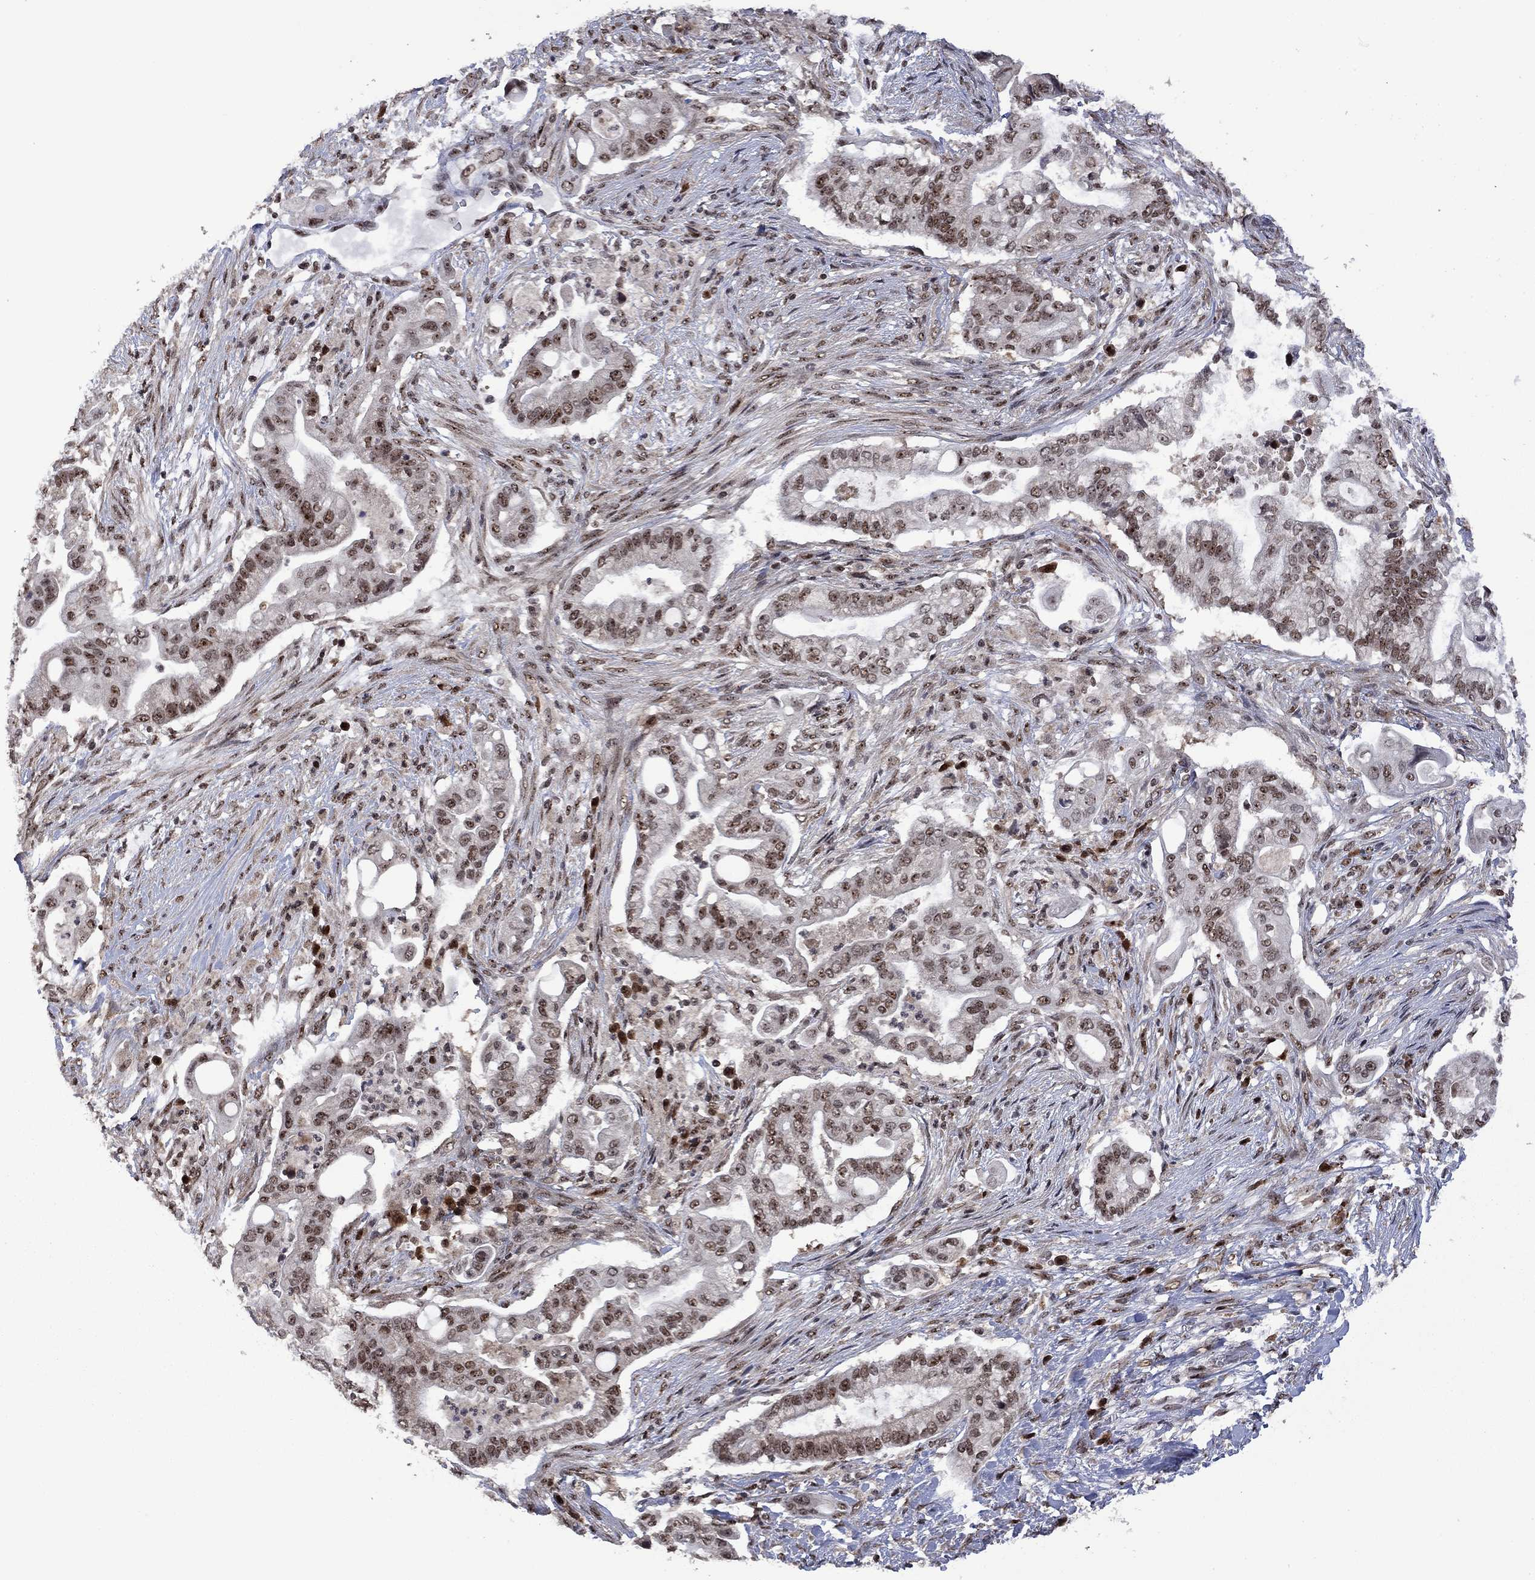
{"staining": {"intensity": "moderate", "quantity": "25%-75%", "location": "nuclear"}, "tissue": "pancreatic cancer", "cell_type": "Tumor cells", "image_type": "cancer", "snomed": [{"axis": "morphology", "description": "Adenocarcinoma, NOS"}, {"axis": "topography", "description": "Pancreas"}], "caption": "Adenocarcinoma (pancreatic) stained for a protein (brown) displays moderate nuclear positive staining in about 25%-75% of tumor cells.", "gene": "FBL", "patient": {"sex": "female", "age": 69}}